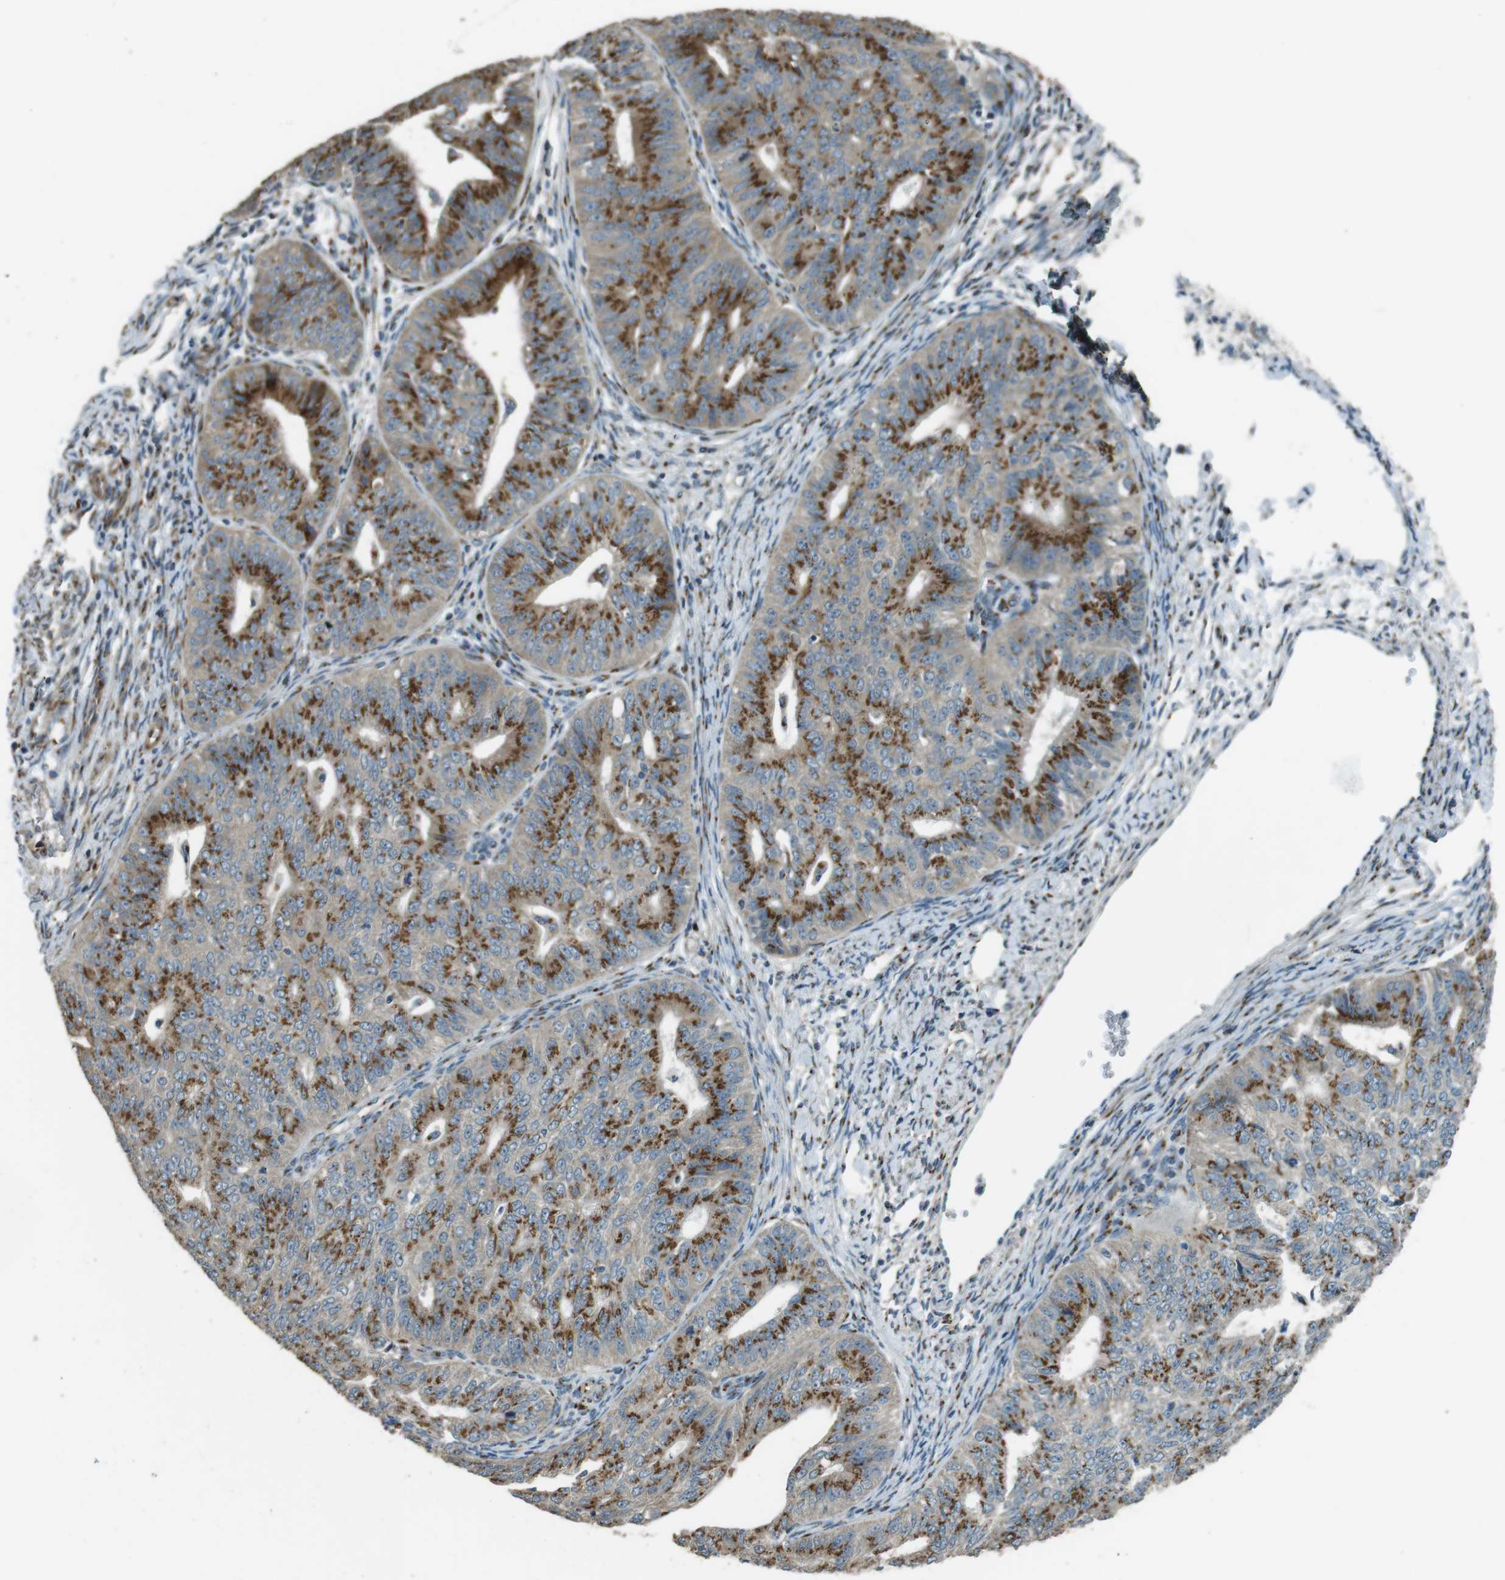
{"staining": {"intensity": "moderate", "quantity": ">75%", "location": "cytoplasmic/membranous"}, "tissue": "endometrial cancer", "cell_type": "Tumor cells", "image_type": "cancer", "snomed": [{"axis": "morphology", "description": "Adenocarcinoma, NOS"}, {"axis": "topography", "description": "Endometrium"}], "caption": "A photomicrograph of endometrial cancer stained for a protein displays moderate cytoplasmic/membranous brown staining in tumor cells. Using DAB (3,3'-diaminobenzidine) (brown) and hematoxylin (blue) stains, captured at high magnification using brightfield microscopy.", "gene": "TMEM115", "patient": {"sex": "female", "age": 32}}